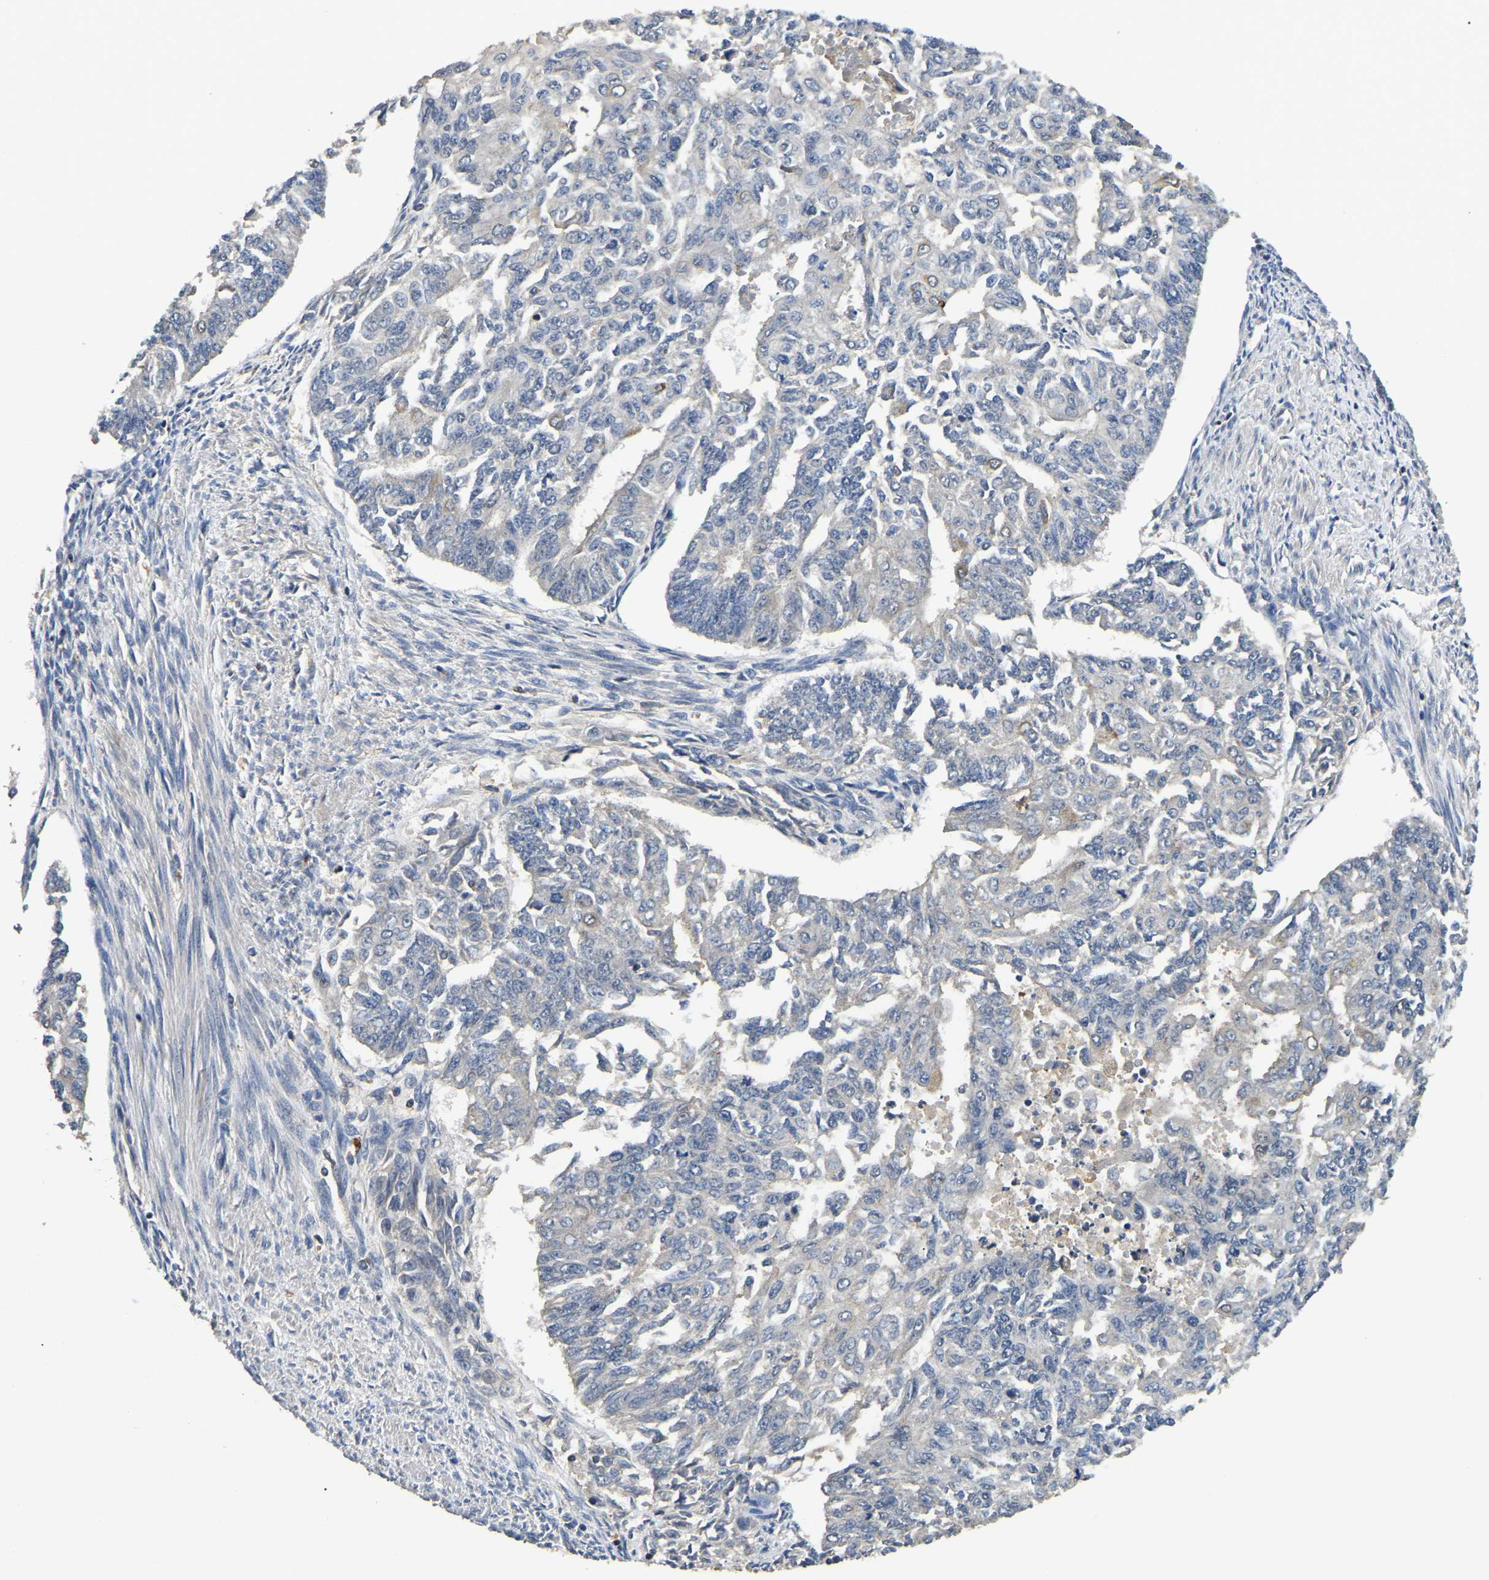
{"staining": {"intensity": "negative", "quantity": "none", "location": "none"}, "tissue": "endometrial cancer", "cell_type": "Tumor cells", "image_type": "cancer", "snomed": [{"axis": "morphology", "description": "Adenocarcinoma, NOS"}, {"axis": "topography", "description": "Endometrium"}], "caption": "DAB (3,3'-diaminobenzidine) immunohistochemical staining of endometrial adenocarcinoma displays no significant expression in tumor cells.", "gene": "SMPD2", "patient": {"sex": "female", "age": 32}}